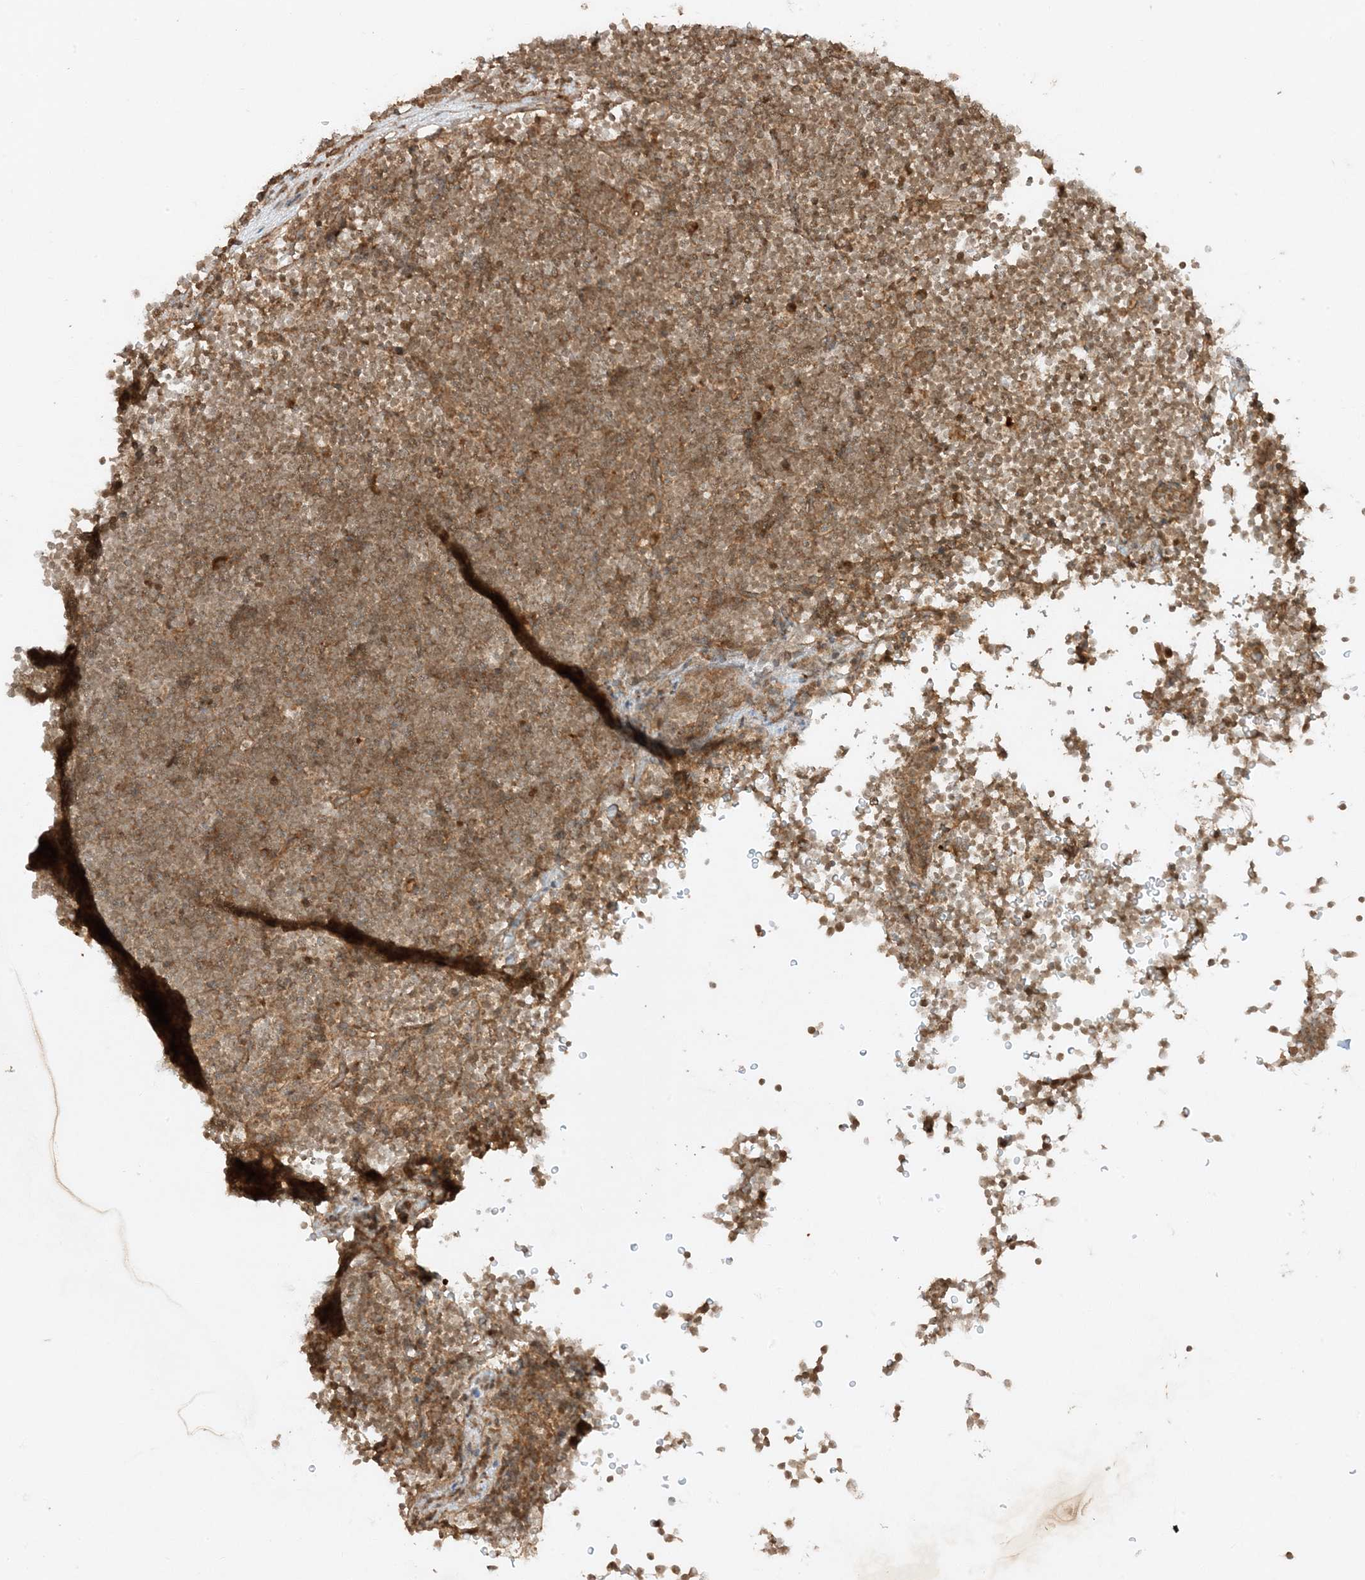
{"staining": {"intensity": "weak", "quantity": ">75%", "location": "cytoplasmic/membranous"}, "tissue": "lymphoma", "cell_type": "Tumor cells", "image_type": "cancer", "snomed": [{"axis": "morphology", "description": "Malignant lymphoma, non-Hodgkin's type, High grade"}, {"axis": "topography", "description": "Lymph node"}], "caption": "The image shows immunohistochemical staining of malignant lymphoma, non-Hodgkin's type (high-grade). There is weak cytoplasmic/membranous staining is seen in about >75% of tumor cells.", "gene": "XRN1", "patient": {"sex": "male", "age": 13}}